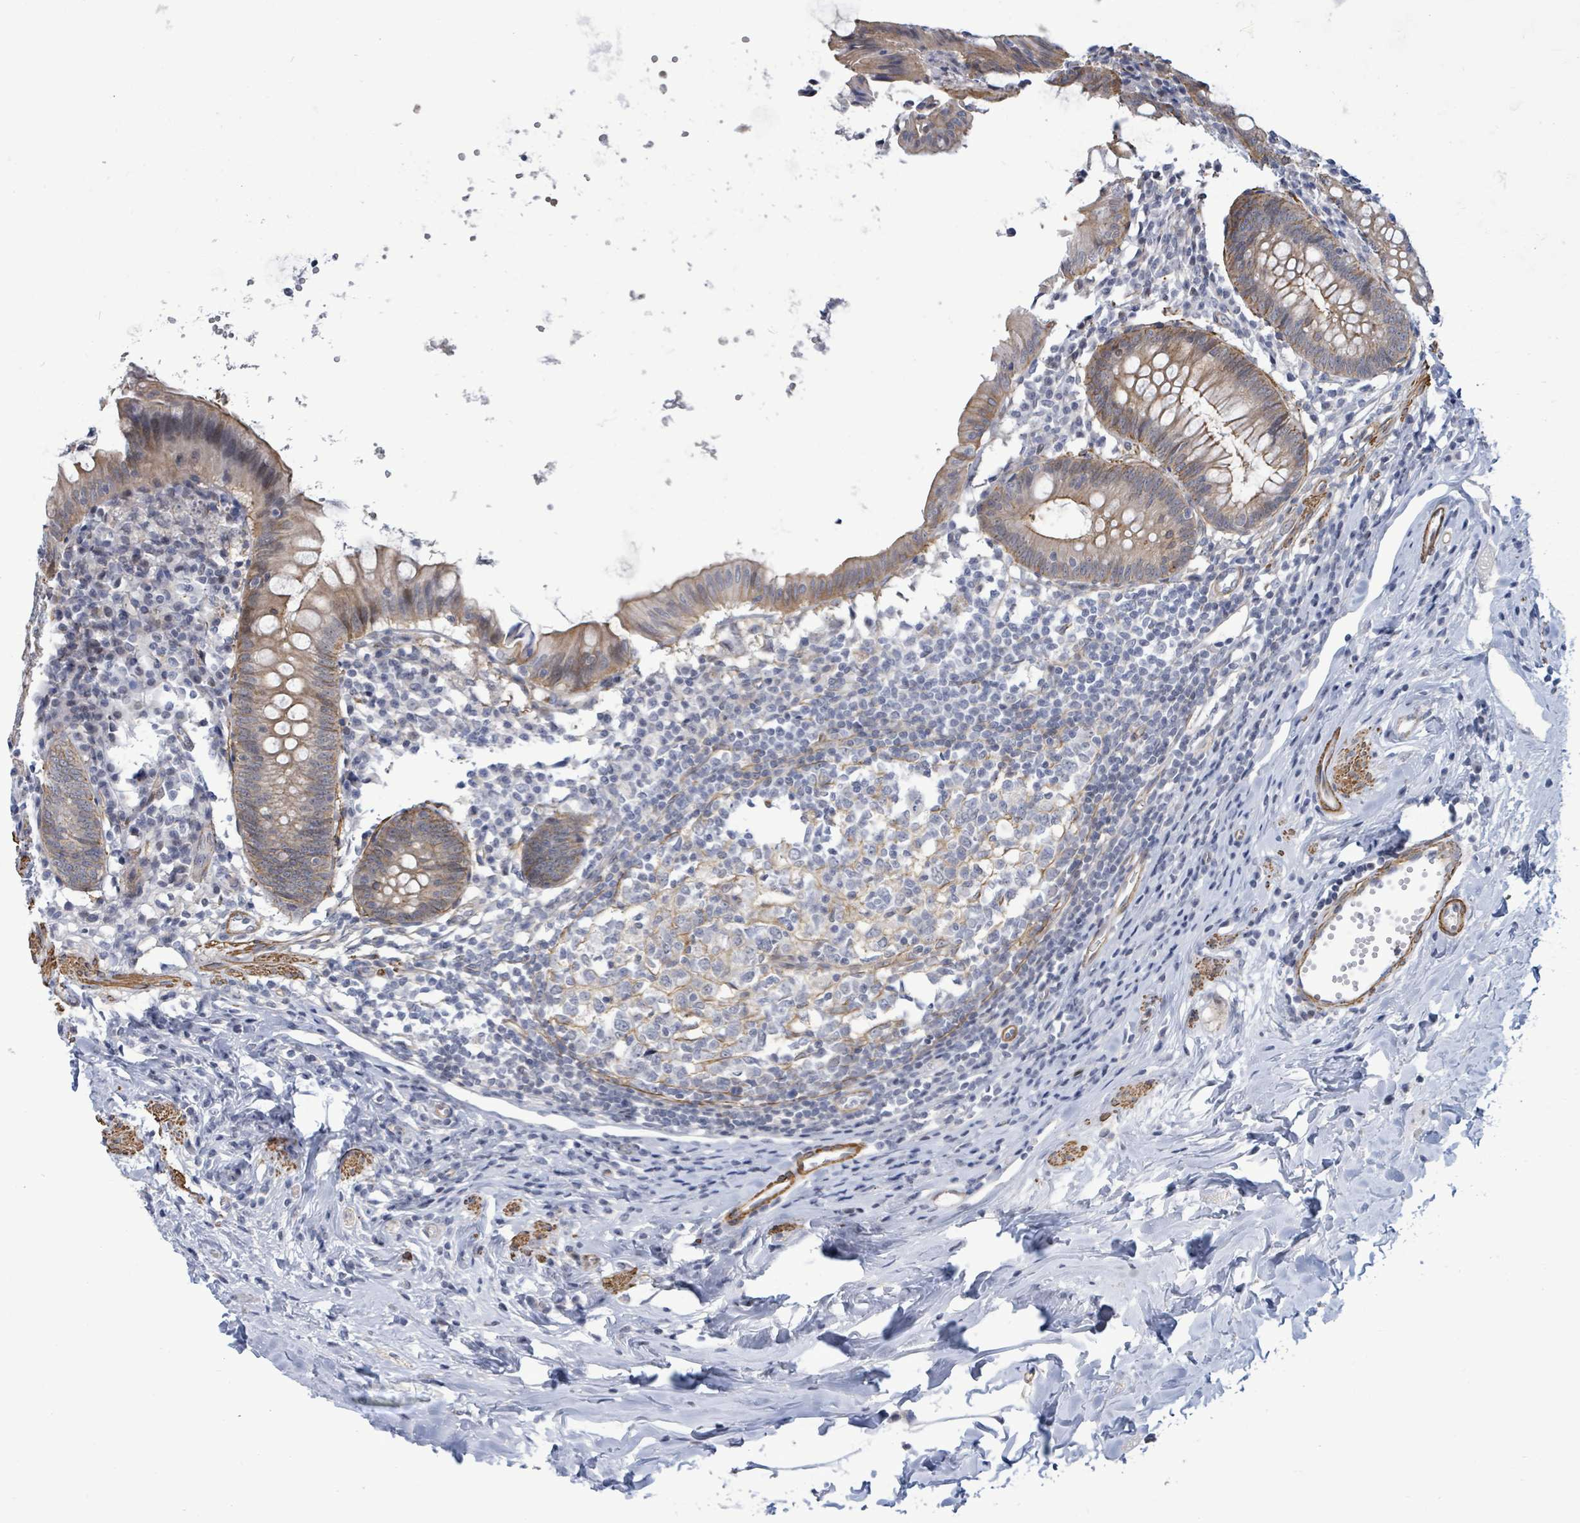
{"staining": {"intensity": "moderate", "quantity": ">75%", "location": "cytoplasmic/membranous"}, "tissue": "appendix", "cell_type": "Glandular cells", "image_type": "normal", "snomed": [{"axis": "morphology", "description": "Normal tissue, NOS"}, {"axis": "topography", "description": "Appendix"}], "caption": "Immunohistochemical staining of normal appendix displays >75% levels of moderate cytoplasmic/membranous protein staining in approximately >75% of glandular cells. Using DAB (brown) and hematoxylin (blue) stains, captured at high magnification using brightfield microscopy.", "gene": "DMRTC1B", "patient": {"sex": "female", "age": 54}}